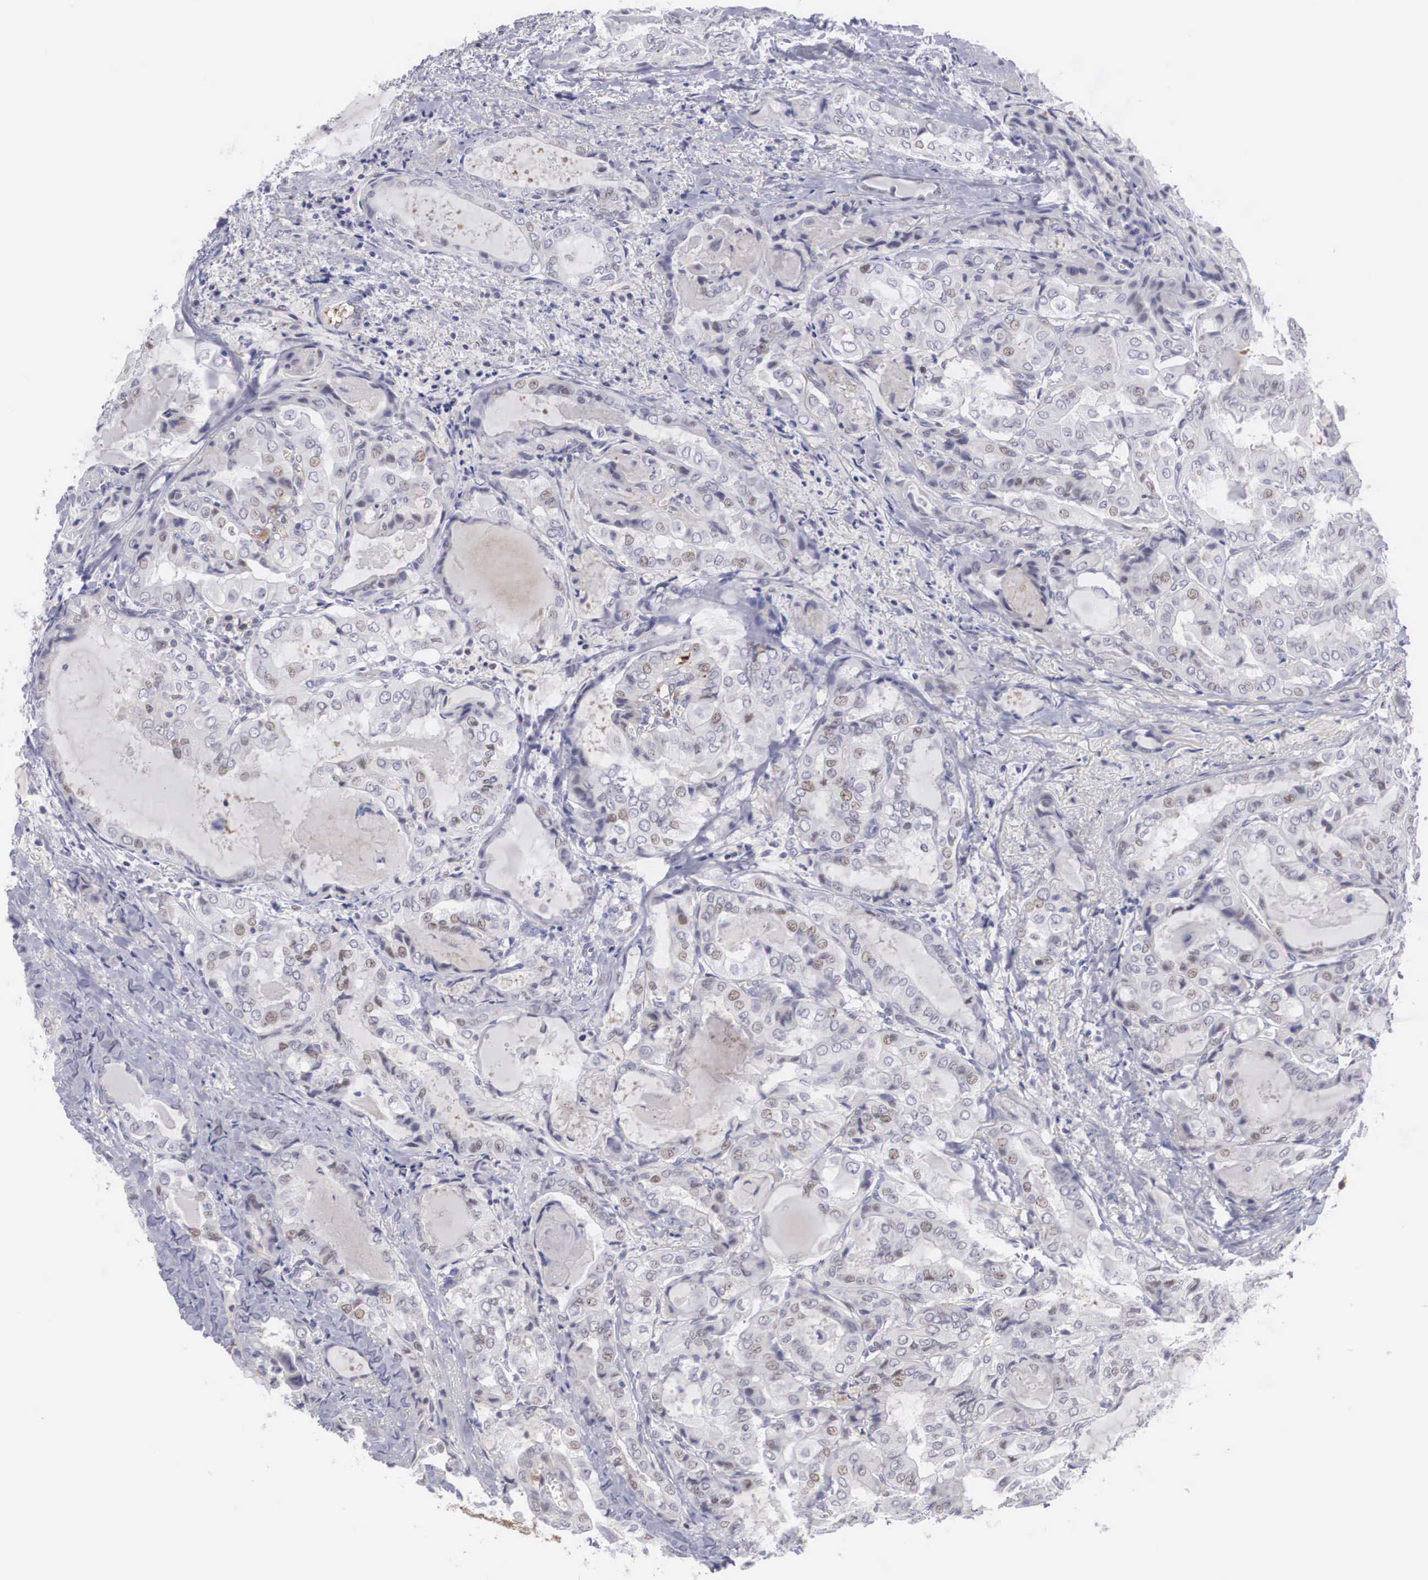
{"staining": {"intensity": "weak", "quantity": "<25%", "location": "nuclear"}, "tissue": "thyroid cancer", "cell_type": "Tumor cells", "image_type": "cancer", "snomed": [{"axis": "morphology", "description": "Papillary adenocarcinoma, NOS"}, {"axis": "topography", "description": "Thyroid gland"}], "caption": "DAB (3,3'-diaminobenzidine) immunohistochemical staining of thyroid papillary adenocarcinoma exhibits no significant positivity in tumor cells.", "gene": "RBPJ", "patient": {"sex": "female", "age": 71}}